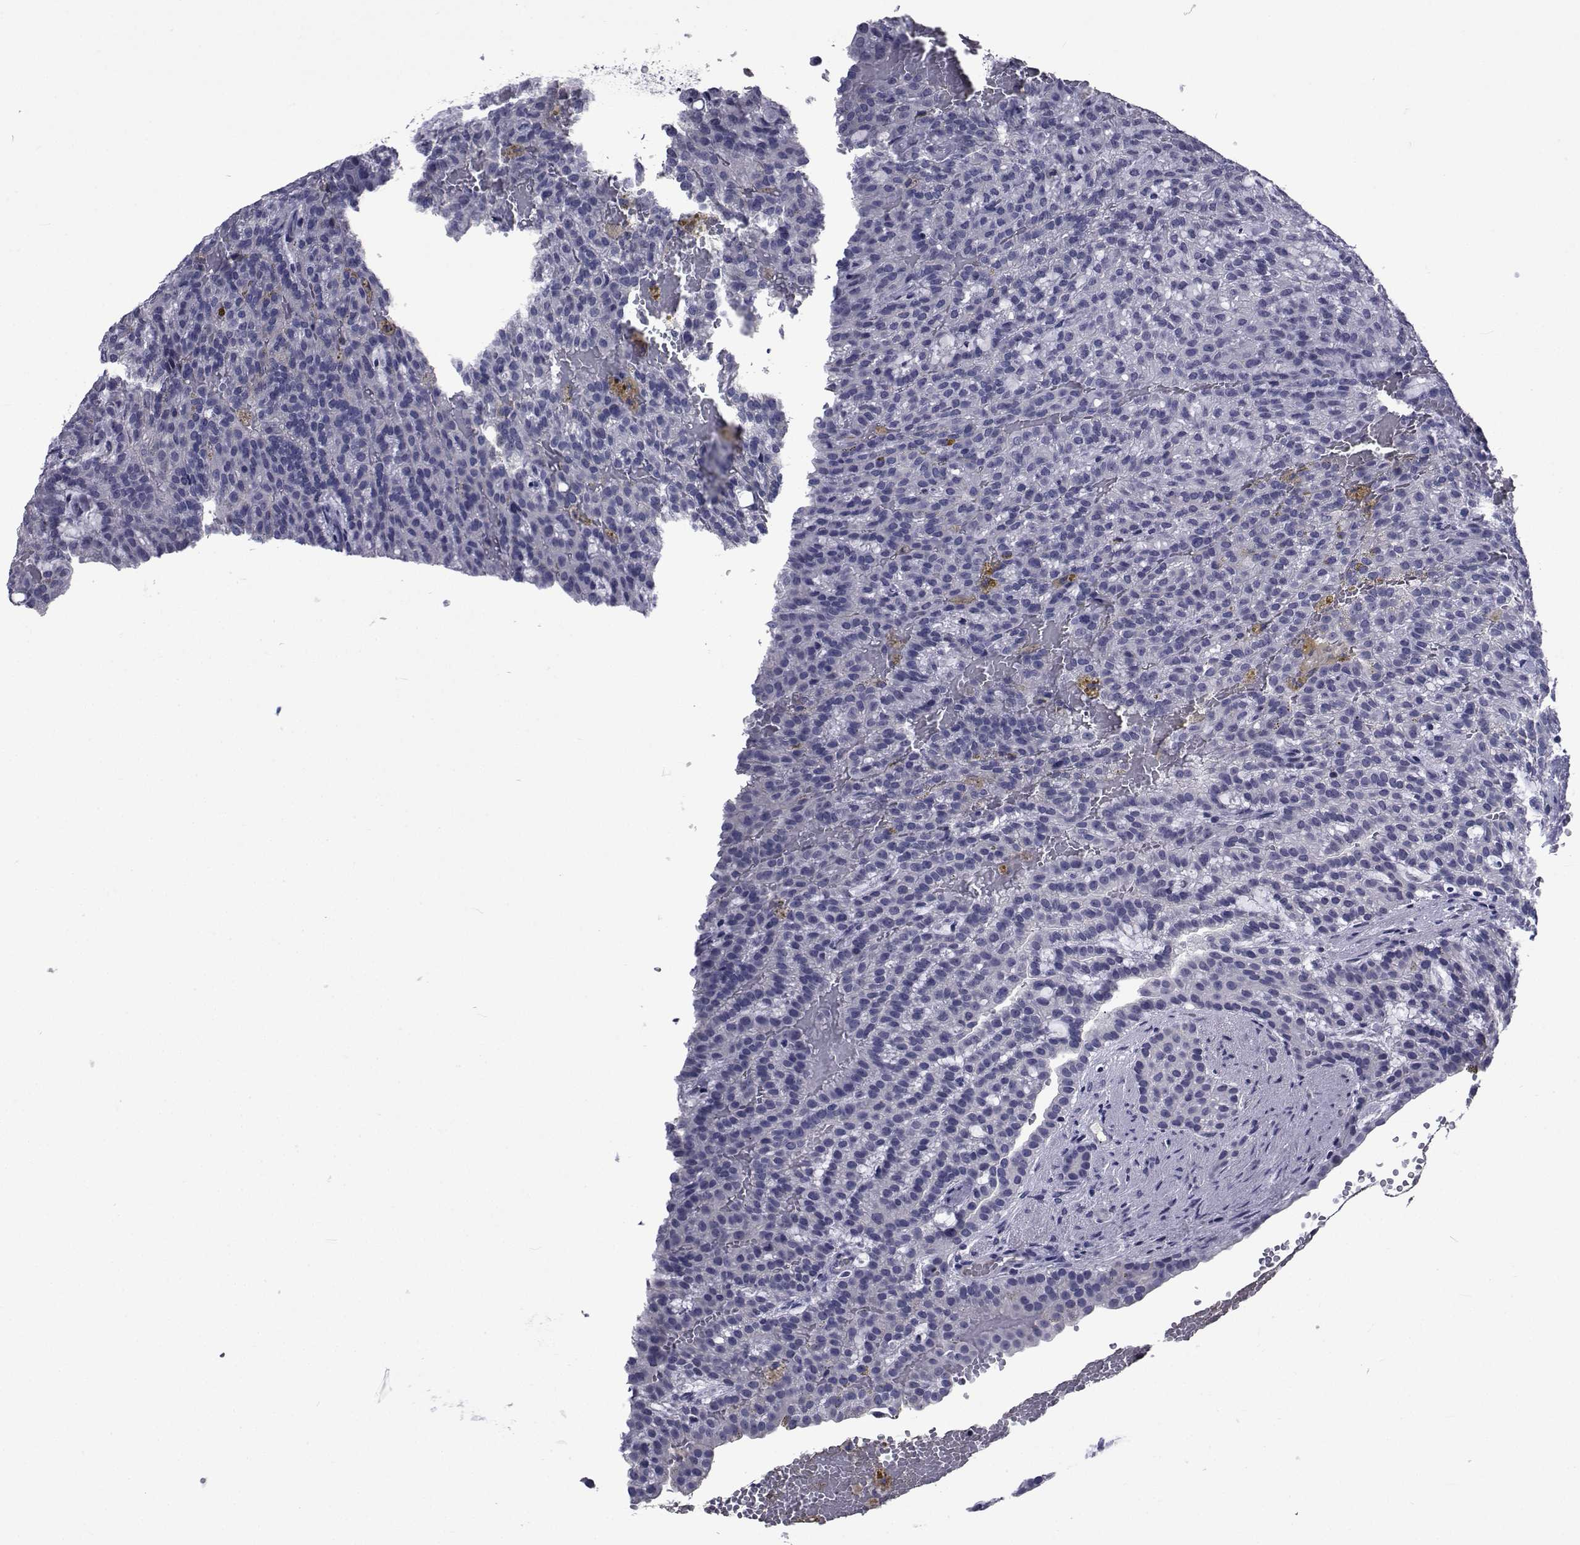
{"staining": {"intensity": "negative", "quantity": "none", "location": "none"}, "tissue": "renal cancer", "cell_type": "Tumor cells", "image_type": "cancer", "snomed": [{"axis": "morphology", "description": "Adenocarcinoma, NOS"}, {"axis": "topography", "description": "Kidney"}], "caption": "A histopathology image of adenocarcinoma (renal) stained for a protein exhibits no brown staining in tumor cells.", "gene": "SEMA5B", "patient": {"sex": "male", "age": 63}}